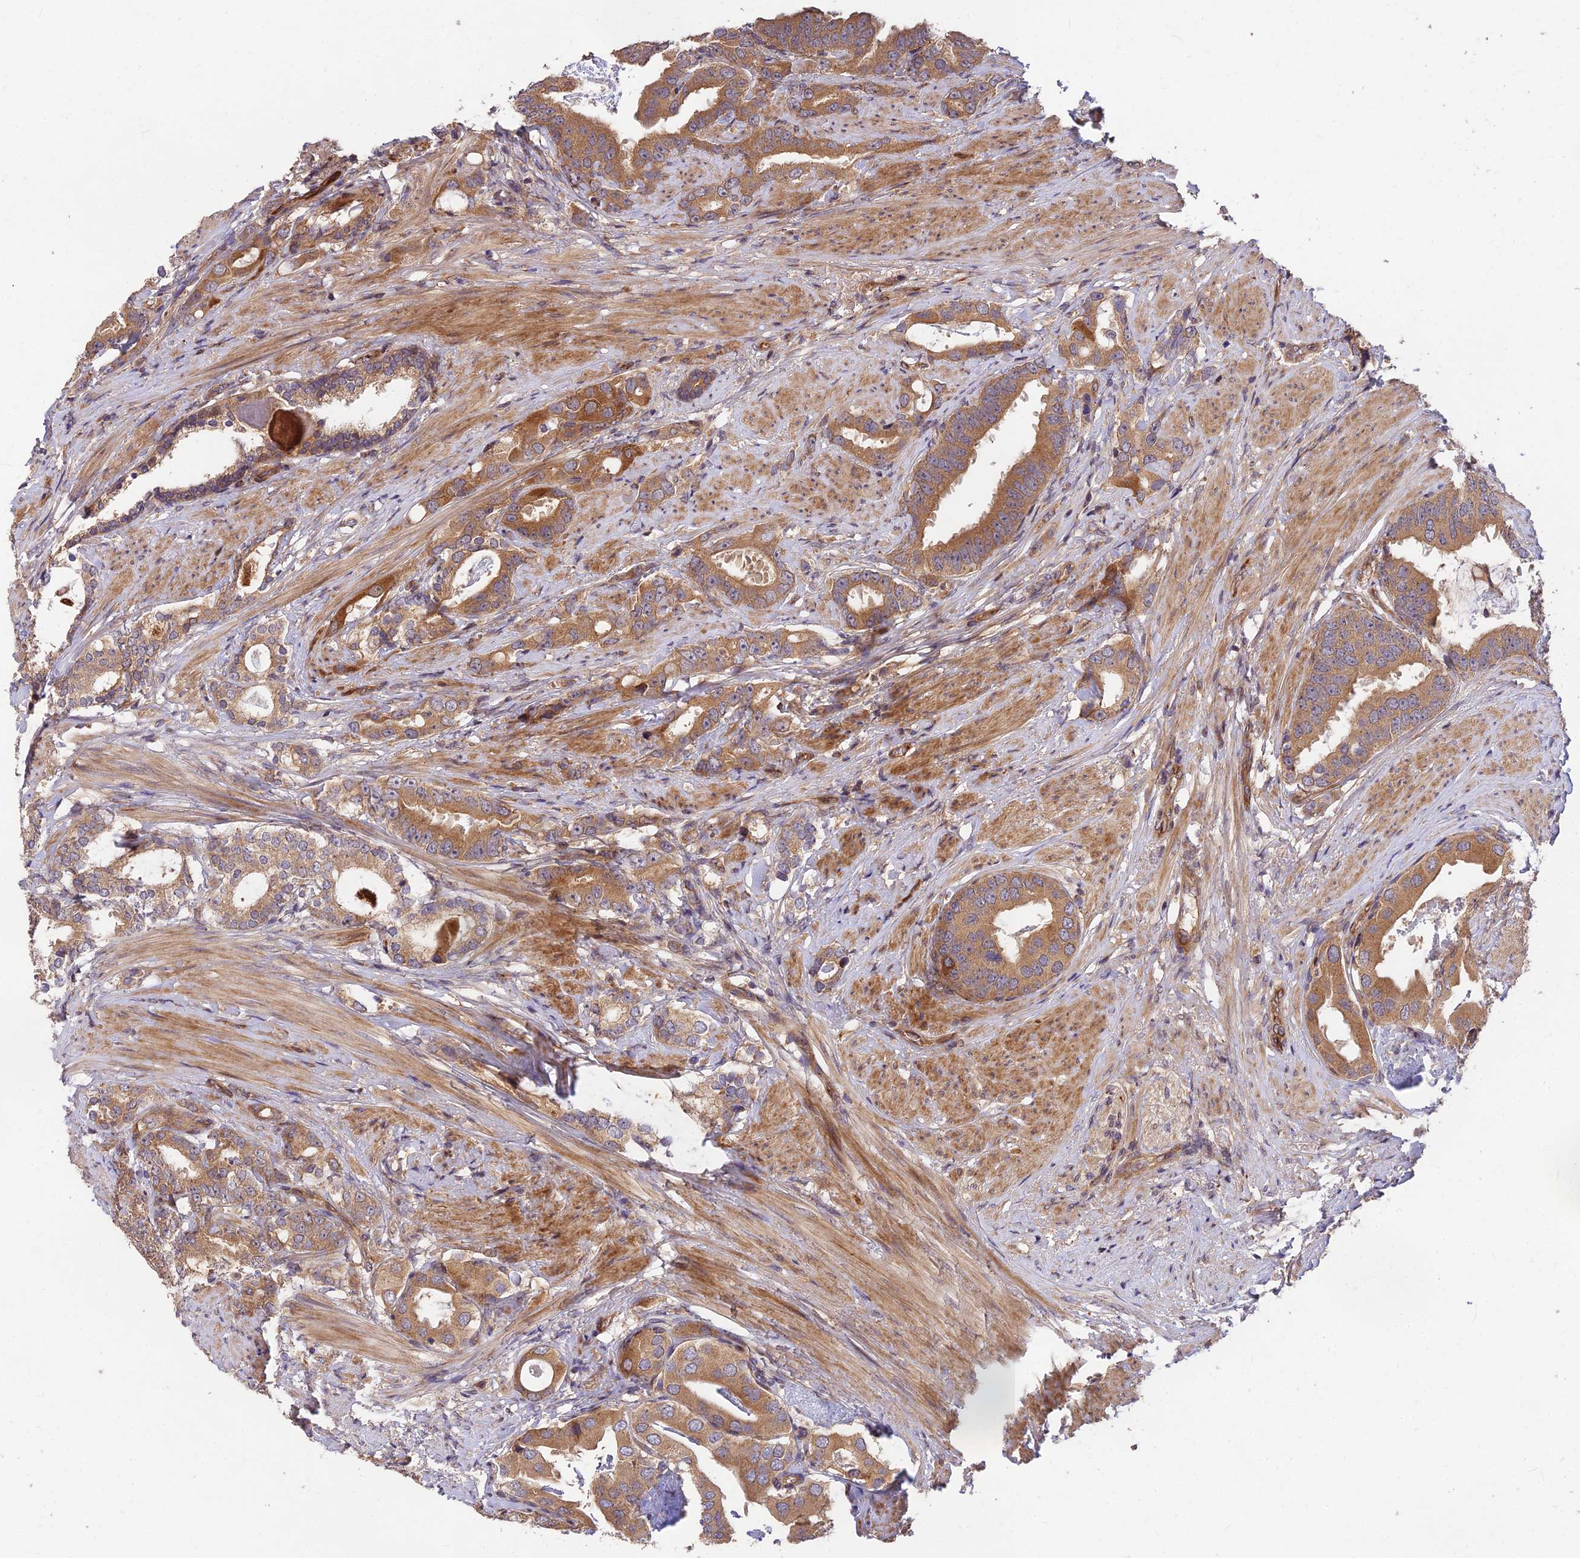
{"staining": {"intensity": "moderate", "quantity": ">75%", "location": "cytoplasmic/membranous"}, "tissue": "prostate cancer", "cell_type": "Tumor cells", "image_type": "cancer", "snomed": [{"axis": "morphology", "description": "Adenocarcinoma, Low grade"}, {"axis": "topography", "description": "Prostate"}], "caption": "Prostate cancer (low-grade adenocarcinoma) stained with immunohistochemistry shows moderate cytoplasmic/membranous staining in about >75% of tumor cells. Using DAB (brown) and hematoxylin (blue) stains, captured at high magnification using brightfield microscopy.", "gene": "MKKS", "patient": {"sex": "male", "age": 71}}